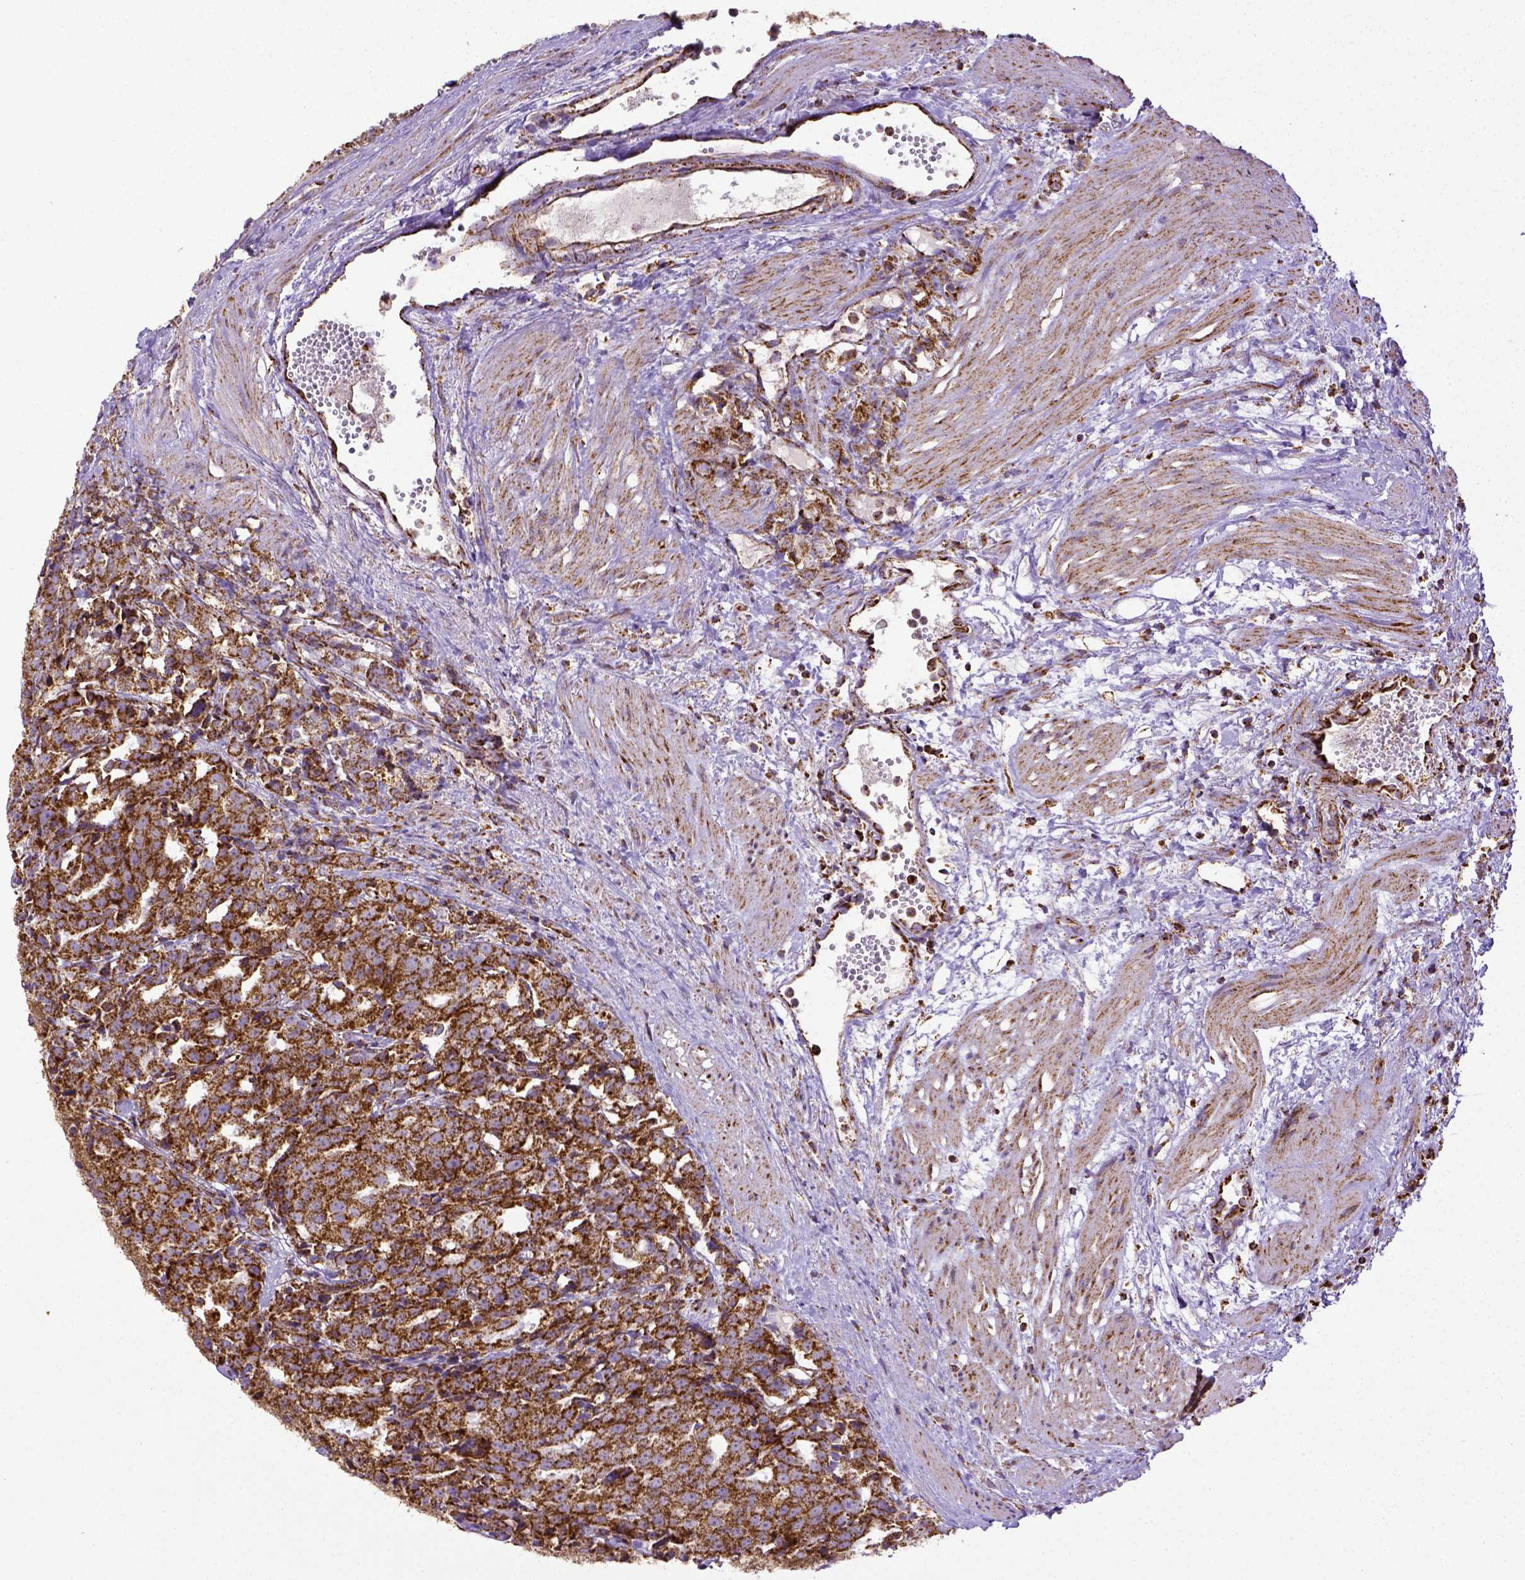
{"staining": {"intensity": "moderate", "quantity": ">75%", "location": "cytoplasmic/membranous"}, "tissue": "prostate cancer", "cell_type": "Tumor cells", "image_type": "cancer", "snomed": [{"axis": "morphology", "description": "Adenocarcinoma, High grade"}, {"axis": "topography", "description": "Prostate"}], "caption": "Protein staining by immunohistochemistry demonstrates moderate cytoplasmic/membranous staining in about >75% of tumor cells in prostate adenocarcinoma (high-grade).", "gene": "MT-CO1", "patient": {"sex": "male", "age": 53}}